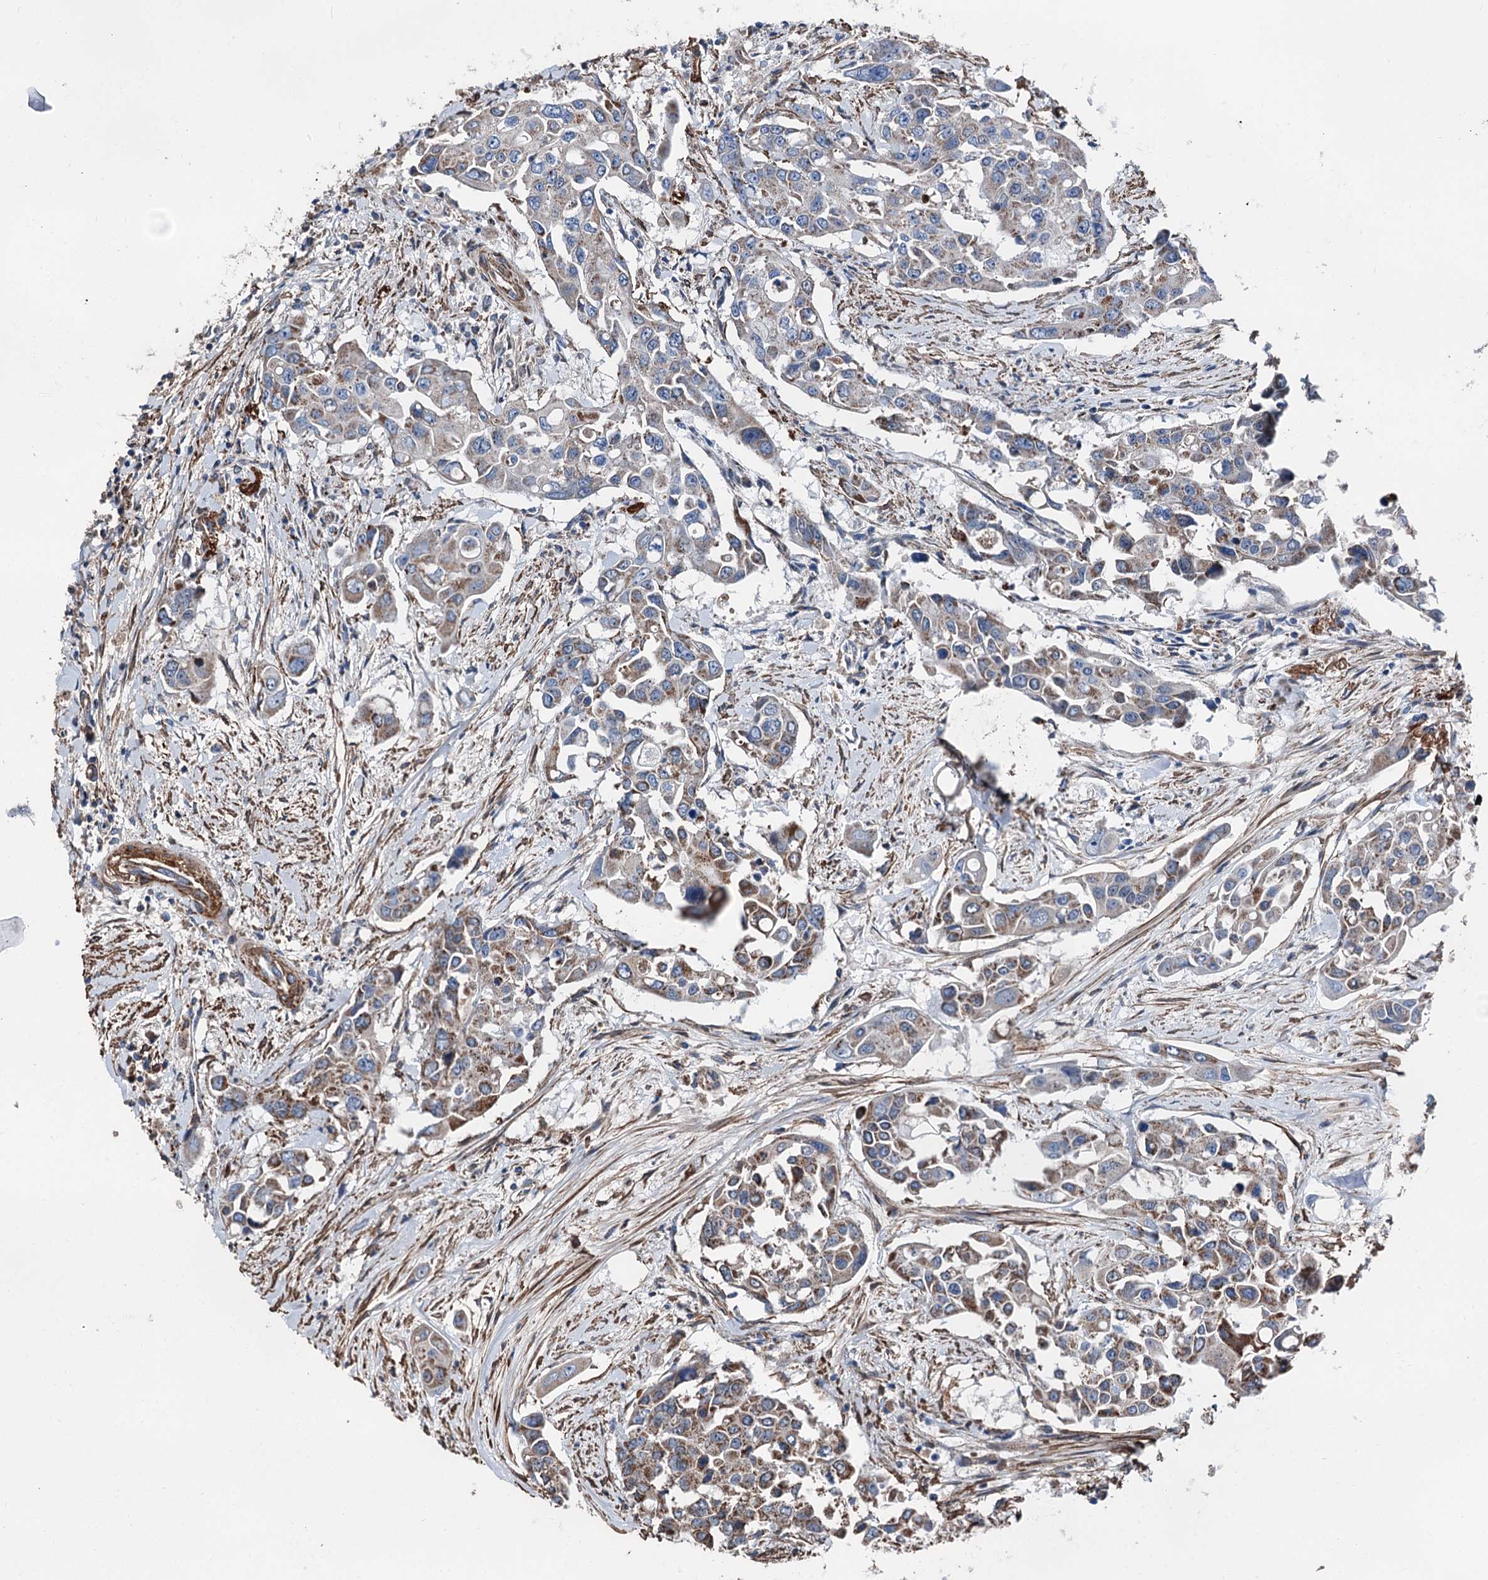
{"staining": {"intensity": "moderate", "quantity": "25%-75%", "location": "cytoplasmic/membranous"}, "tissue": "colorectal cancer", "cell_type": "Tumor cells", "image_type": "cancer", "snomed": [{"axis": "morphology", "description": "Adenocarcinoma, NOS"}, {"axis": "topography", "description": "Colon"}], "caption": "A brown stain labels moderate cytoplasmic/membranous staining of a protein in colorectal adenocarcinoma tumor cells.", "gene": "DDIAS", "patient": {"sex": "male", "age": 77}}